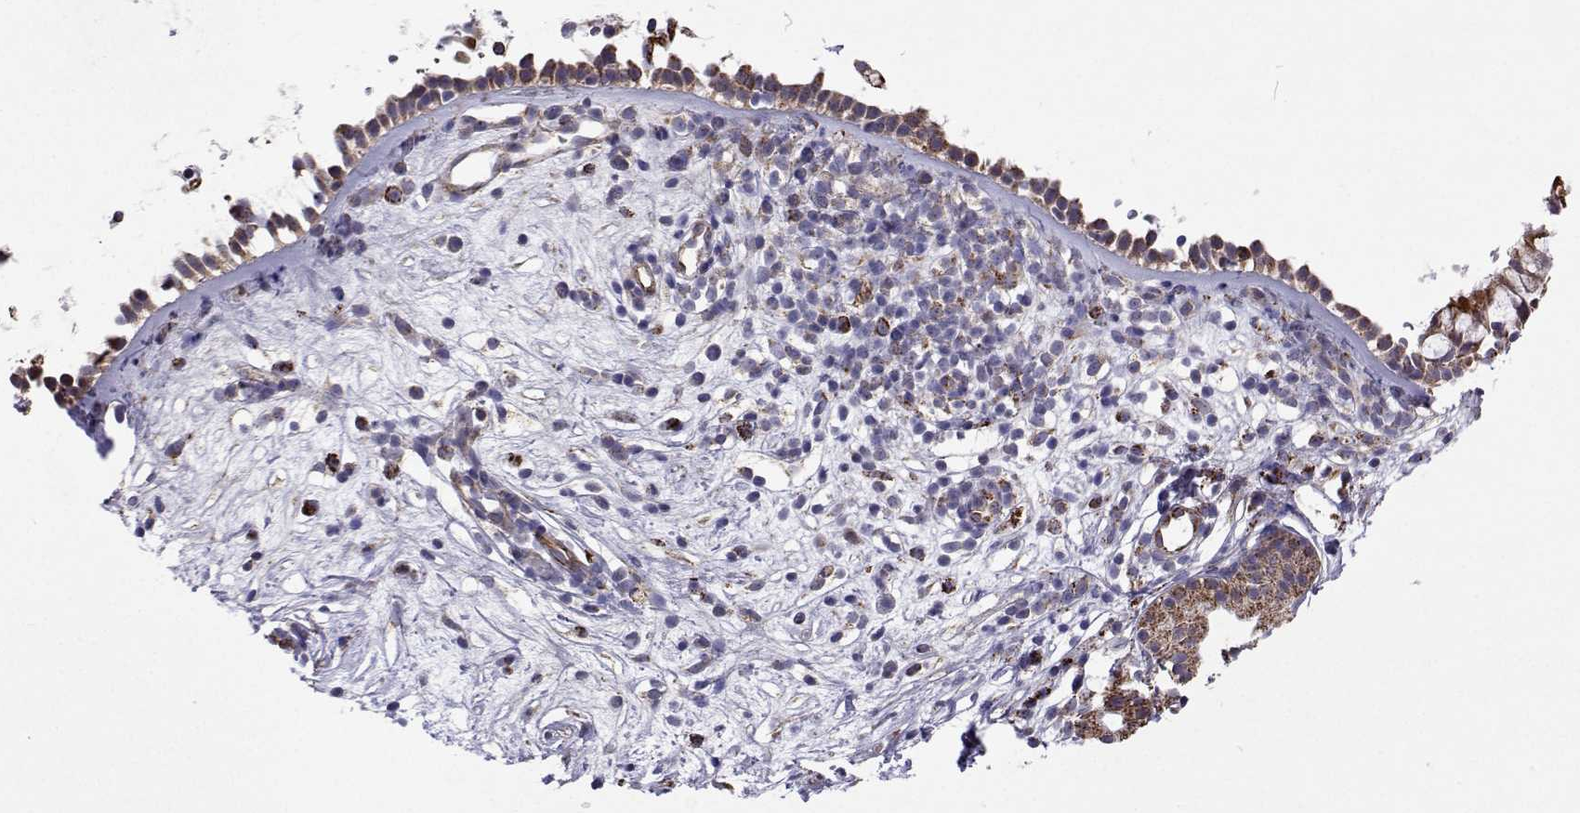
{"staining": {"intensity": "moderate", "quantity": ">75%", "location": "cytoplasmic/membranous"}, "tissue": "nasopharynx", "cell_type": "Respiratory epithelial cells", "image_type": "normal", "snomed": [{"axis": "morphology", "description": "Normal tissue, NOS"}, {"axis": "topography", "description": "Nasopharynx"}], "caption": "About >75% of respiratory epithelial cells in unremarkable nasopharynx show moderate cytoplasmic/membranous protein staining as visualized by brown immunohistochemical staining.", "gene": "DHTKD1", "patient": {"sex": "male", "age": 32}}